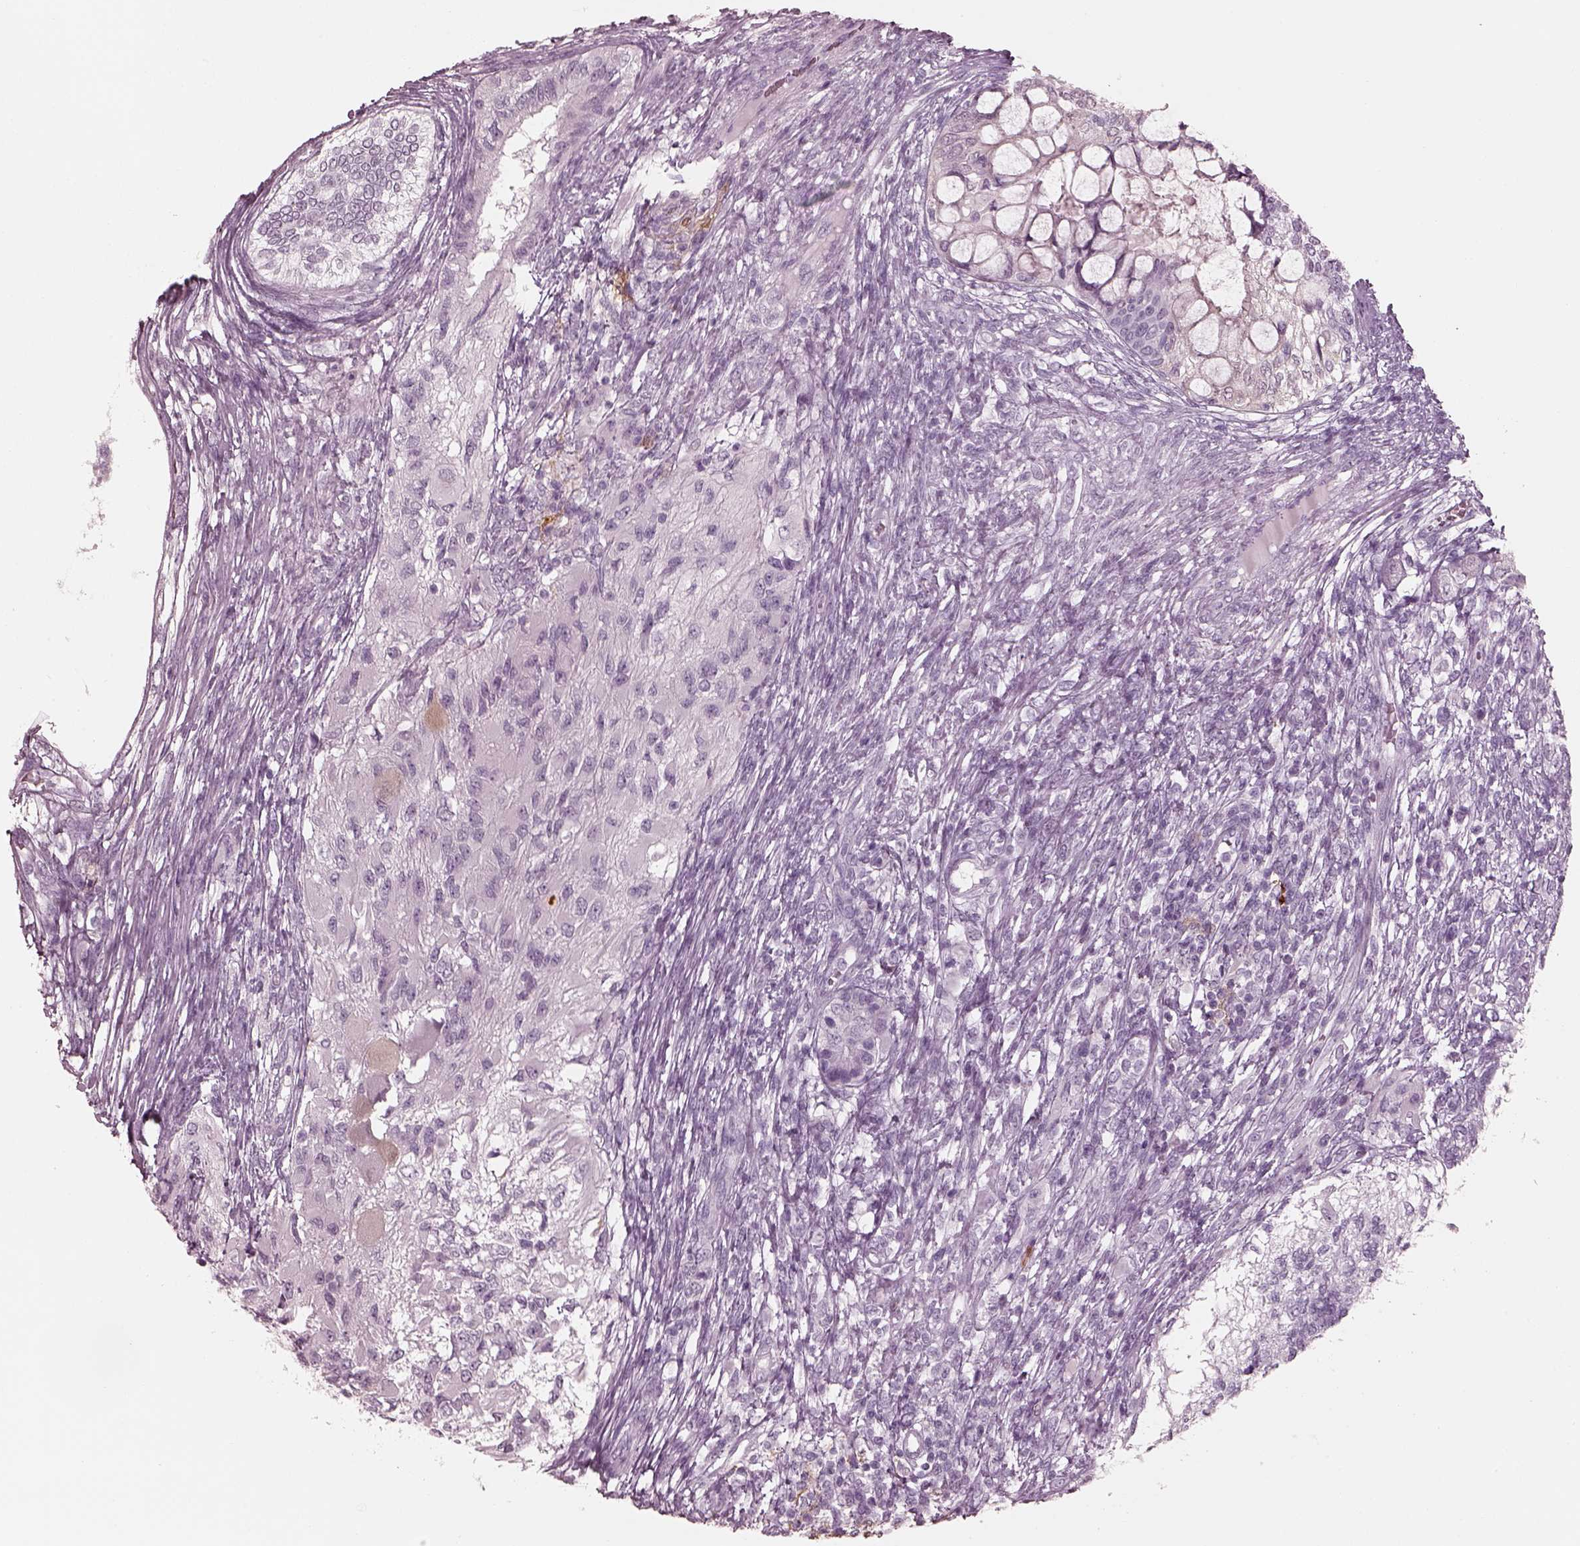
{"staining": {"intensity": "negative", "quantity": "none", "location": "none"}, "tissue": "testis cancer", "cell_type": "Tumor cells", "image_type": "cancer", "snomed": [{"axis": "morphology", "description": "Seminoma, NOS"}, {"axis": "morphology", "description": "Carcinoma, Embryonal, NOS"}, {"axis": "topography", "description": "Testis"}], "caption": "Immunohistochemistry of testis seminoma shows no expression in tumor cells. (DAB immunohistochemistry (IHC) visualized using brightfield microscopy, high magnification).", "gene": "C2orf81", "patient": {"sex": "male", "age": 41}}